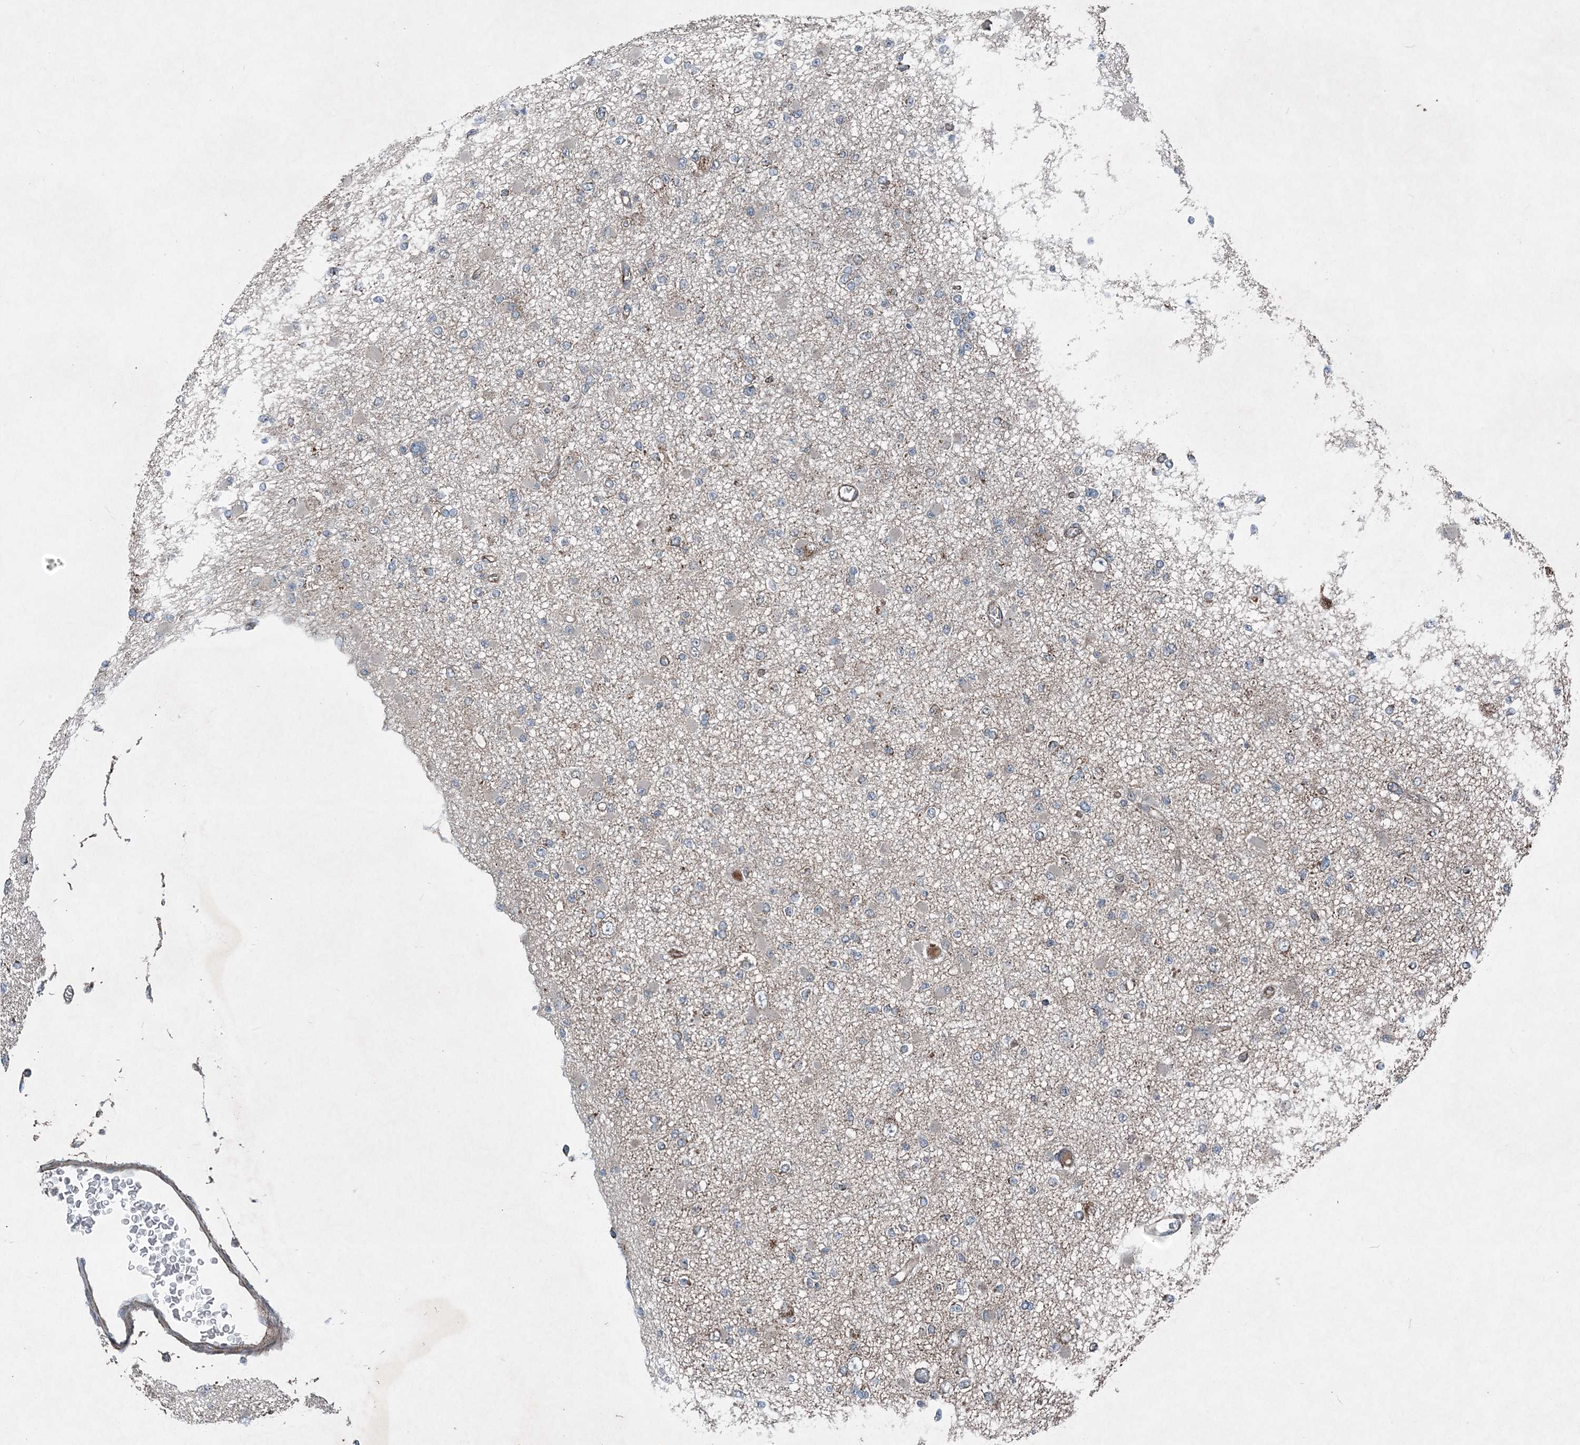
{"staining": {"intensity": "negative", "quantity": "none", "location": "none"}, "tissue": "glioma", "cell_type": "Tumor cells", "image_type": "cancer", "snomed": [{"axis": "morphology", "description": "Glioma, malignant, Low grade"}, {"axis": "topography", "description": "Brain"}], "caption": "Malignant low-grade glioma stained for a protein using immunohistochemistry reveals no staining tumor cells.", "gene": "NDUFA2", "patient": {"sex": "female", "age": 22}}